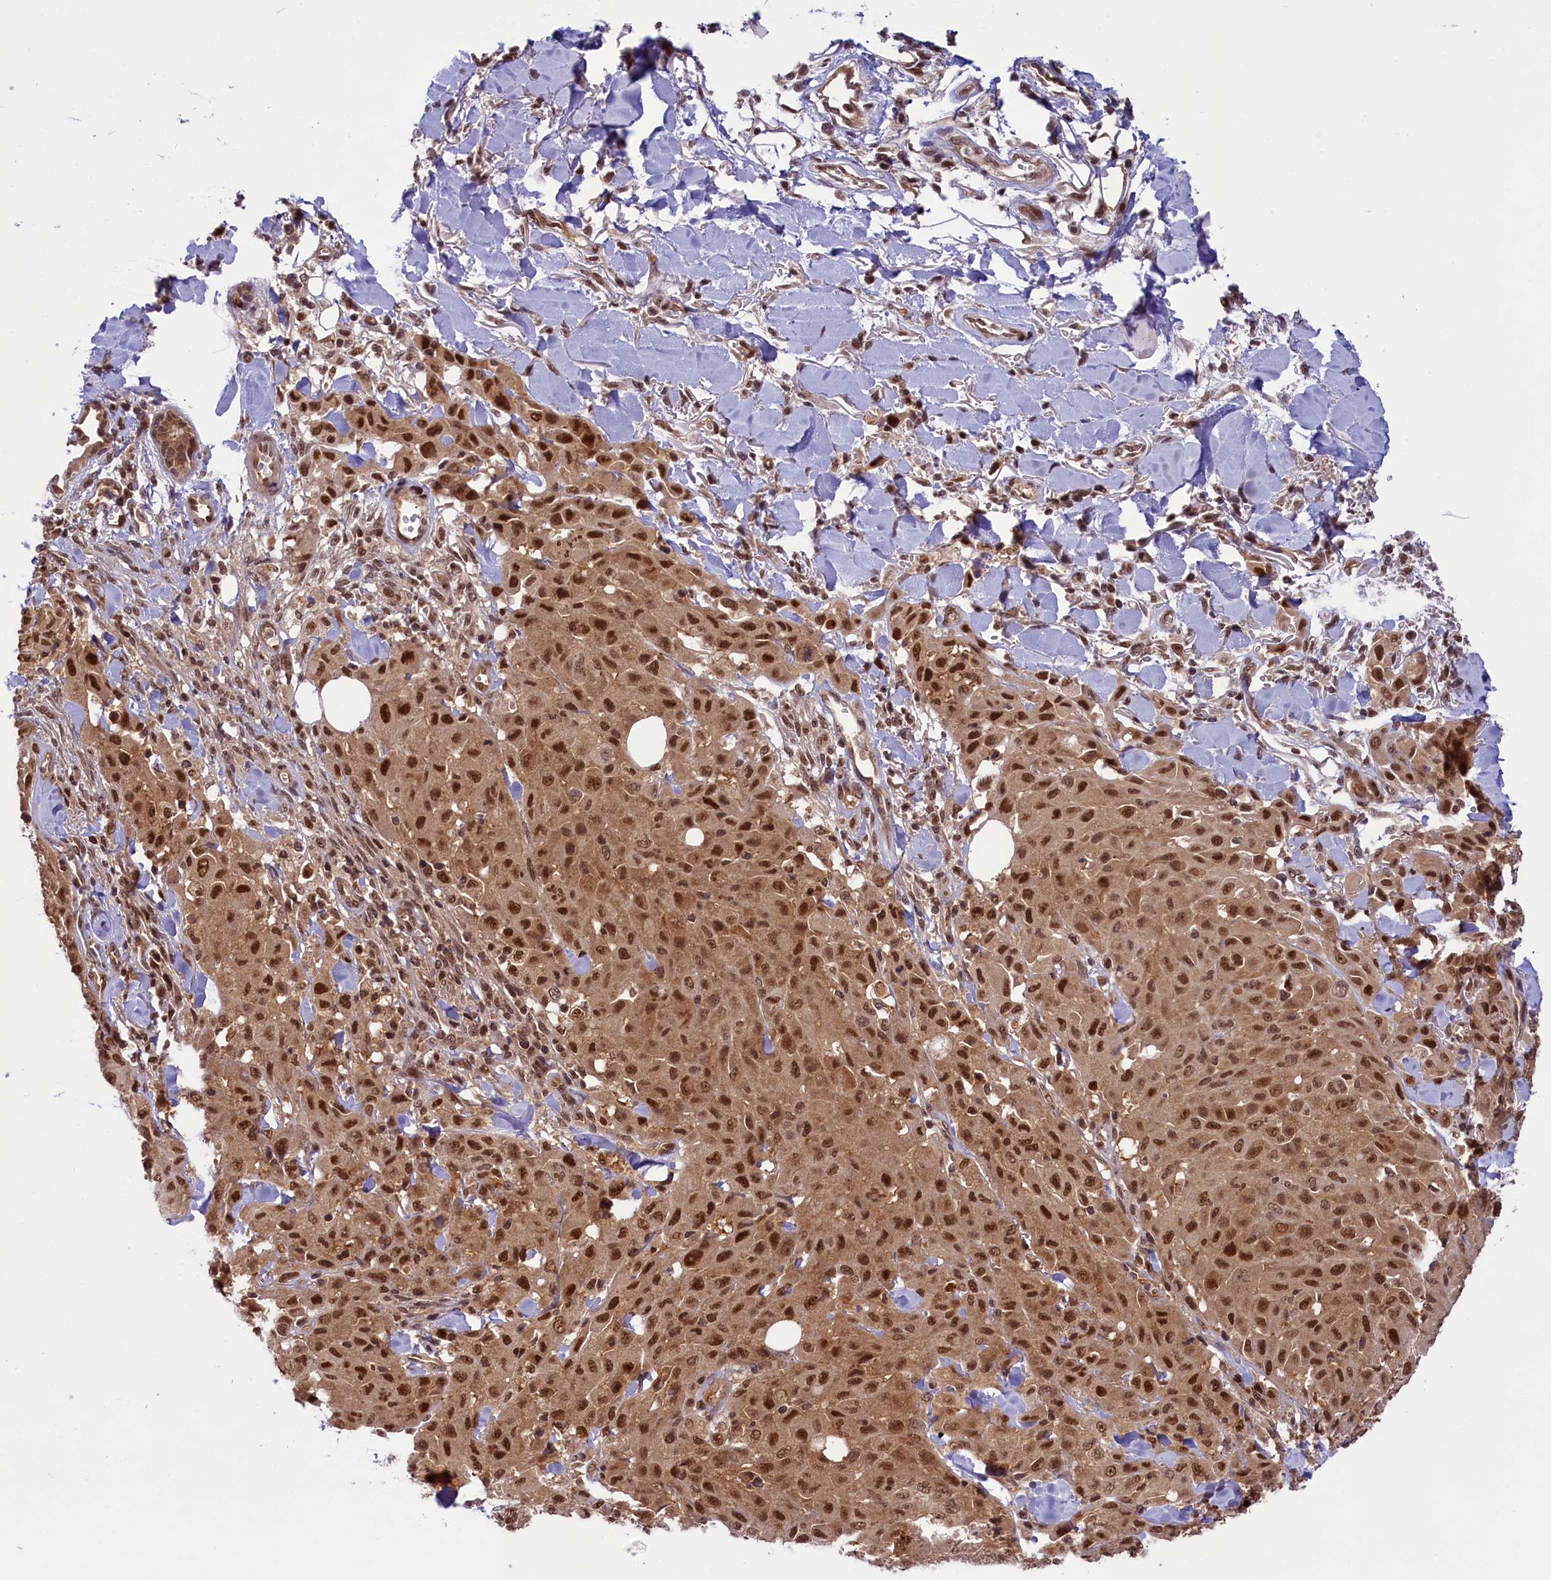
{"staining": {"intensity": "moderate", "quantity": ">75%", "location": "cytoplasmic/membranous,nuclear"}, "tissue": "melanoma", "cell_type": "Tumor cells", "image_type": "cancer", "snomed": [{"axis": "morphology", "description": "Malignant melanoma, Metastatic site"}, {"axis": "topography", "description": "Skin"}], "caption": "Melanoma stained for a protein (brown) displays moderate cytoplasmic/membranous and nuclear positive staining in about >75% of tumor cells.", "gene": "SLC7A6OS", "patient": {"sex": "female", "age": 81}}